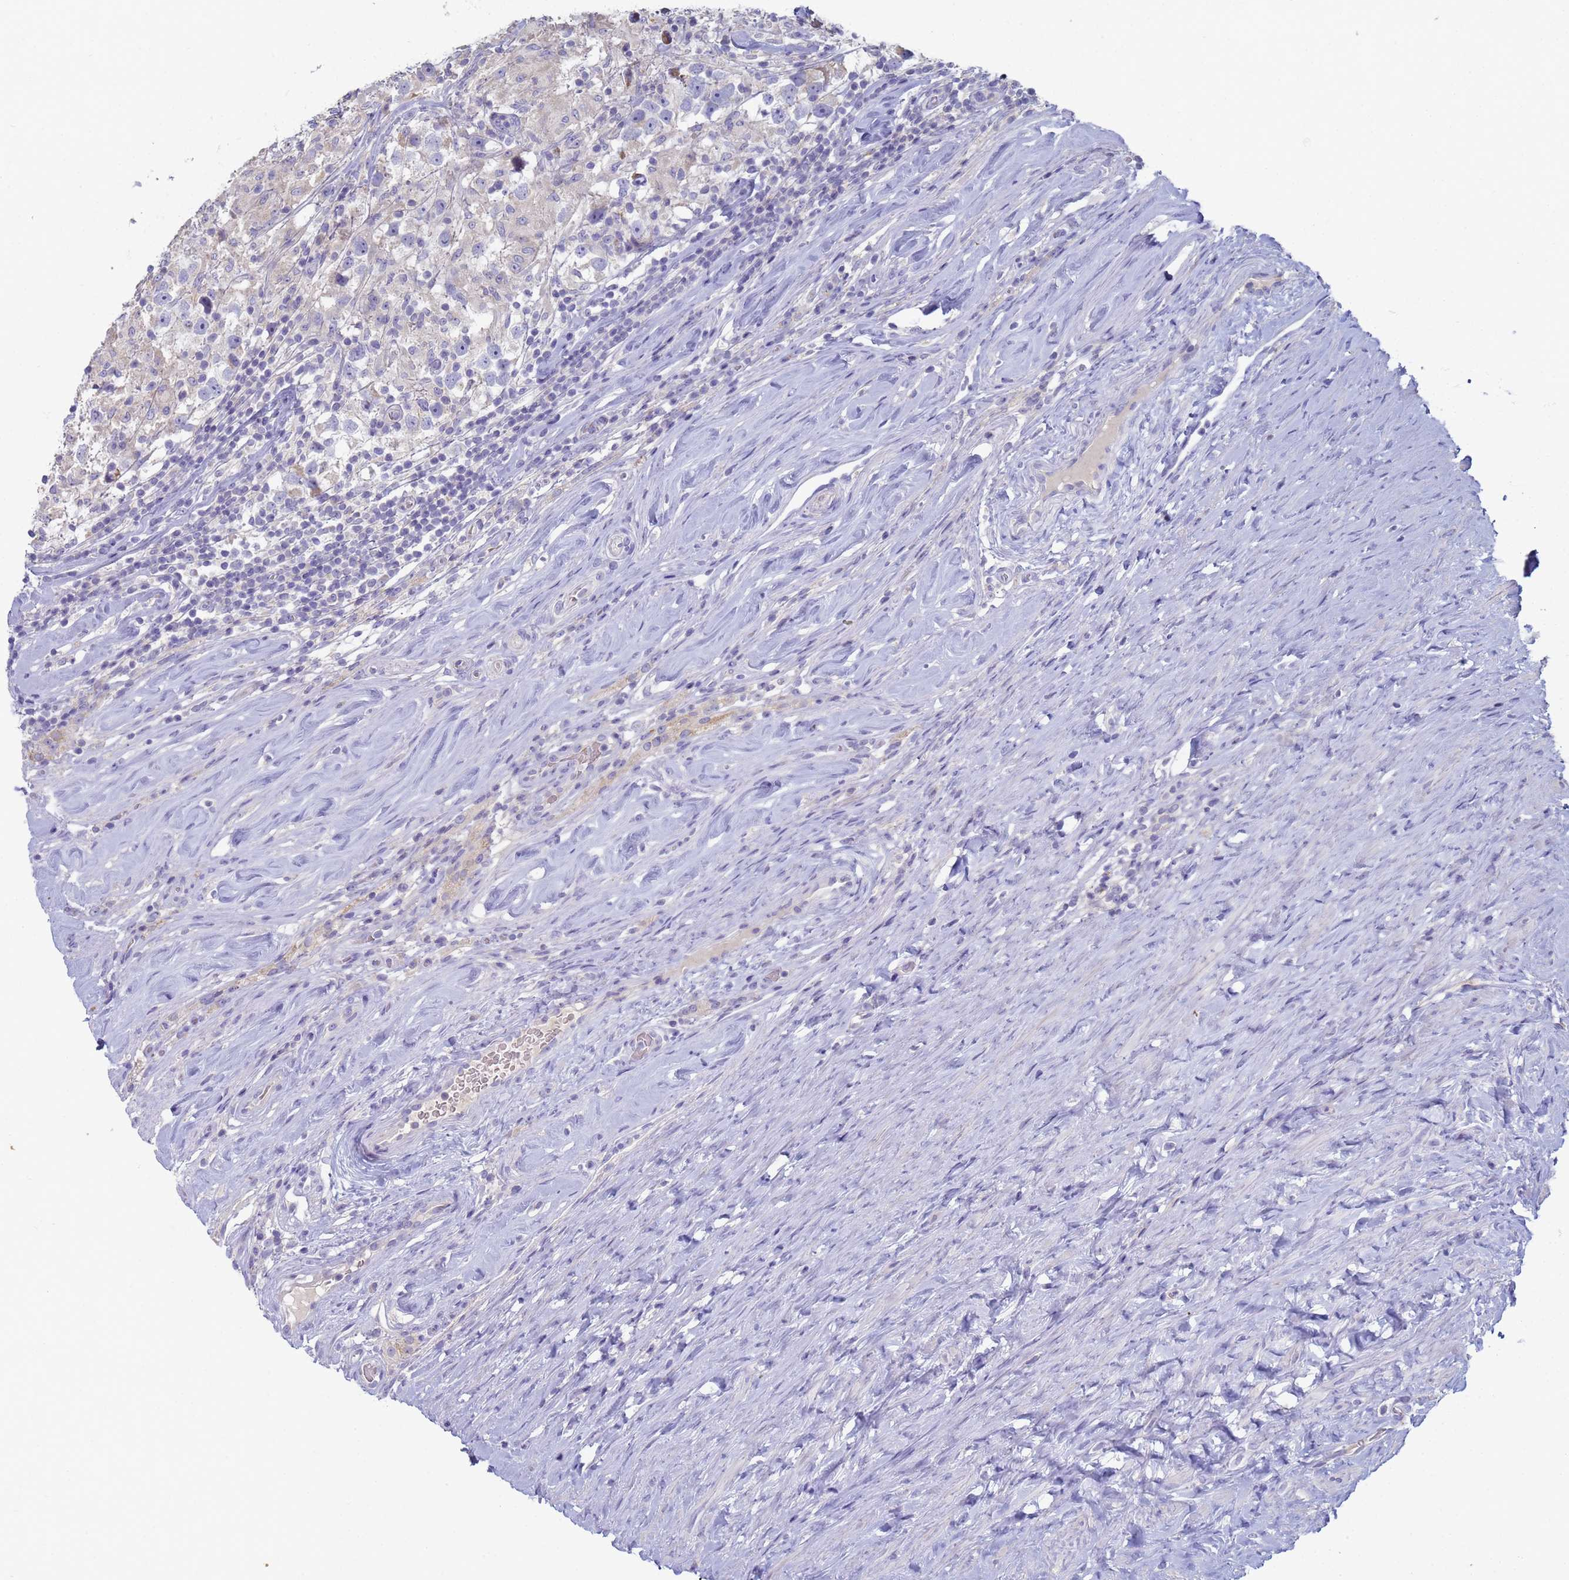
{"staining": {"intensity": "negative", "quantity": "none", "location": "none"}, "tissue": "testis cancer", "cell_type": "Tumor cells", "image_type": "cancer", "snomed": [{"axis": "morphology", "description": "Seminoma, NOS"}, {"axis": "topography", "description": "Testis"}], "caption": "This is a photomicrograph of immunohistochemistry (IHC) staining of testis cancer (seminoma), which shows no positivity in tumor cells.", "gene": "CR1", "patient": {"sex": "male", "age": 46}}